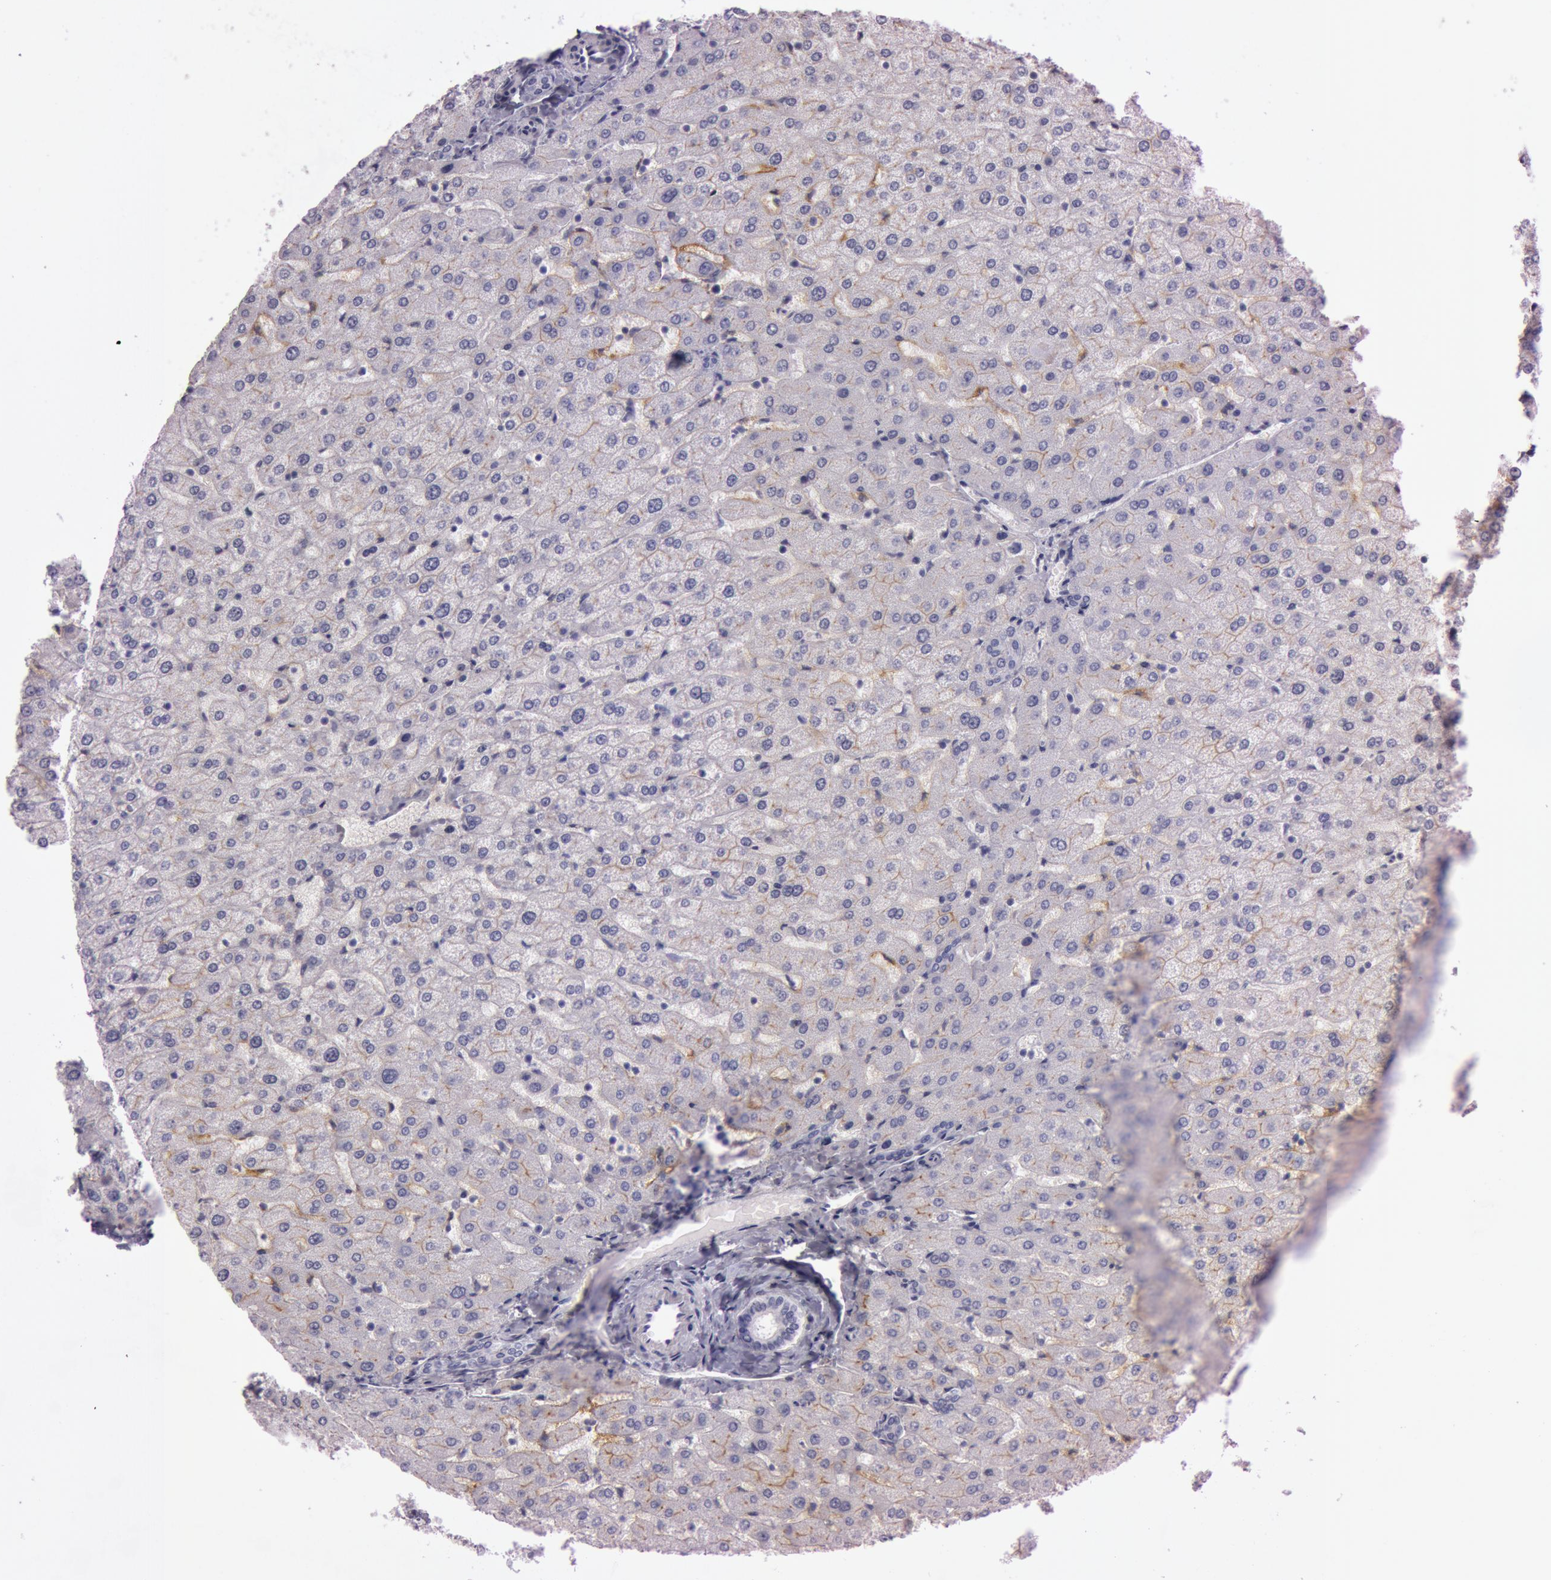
{"staining": {"intensity": "negative", "quantity": "none", "location": "none"}, "tissue": "liver", "cell_type": "Cholangiocytes", "image_type": "normal", "snomed": [{"axis": "morphology", "description": "Normal tissue, NOS"}, {"axis": "morphology", "description": "Fibrosis, NOS"}, {"axis": "topography", "description": "Liver"}], "caption": "A high-resolution micrograph shows IHC staining of unremarkable liver, which exhibits no significant expression in cholangiocytes. (DAB IHC, high magnification).", "gene": "FOLH1", "patient": {"sex": "female", "age": 29}}